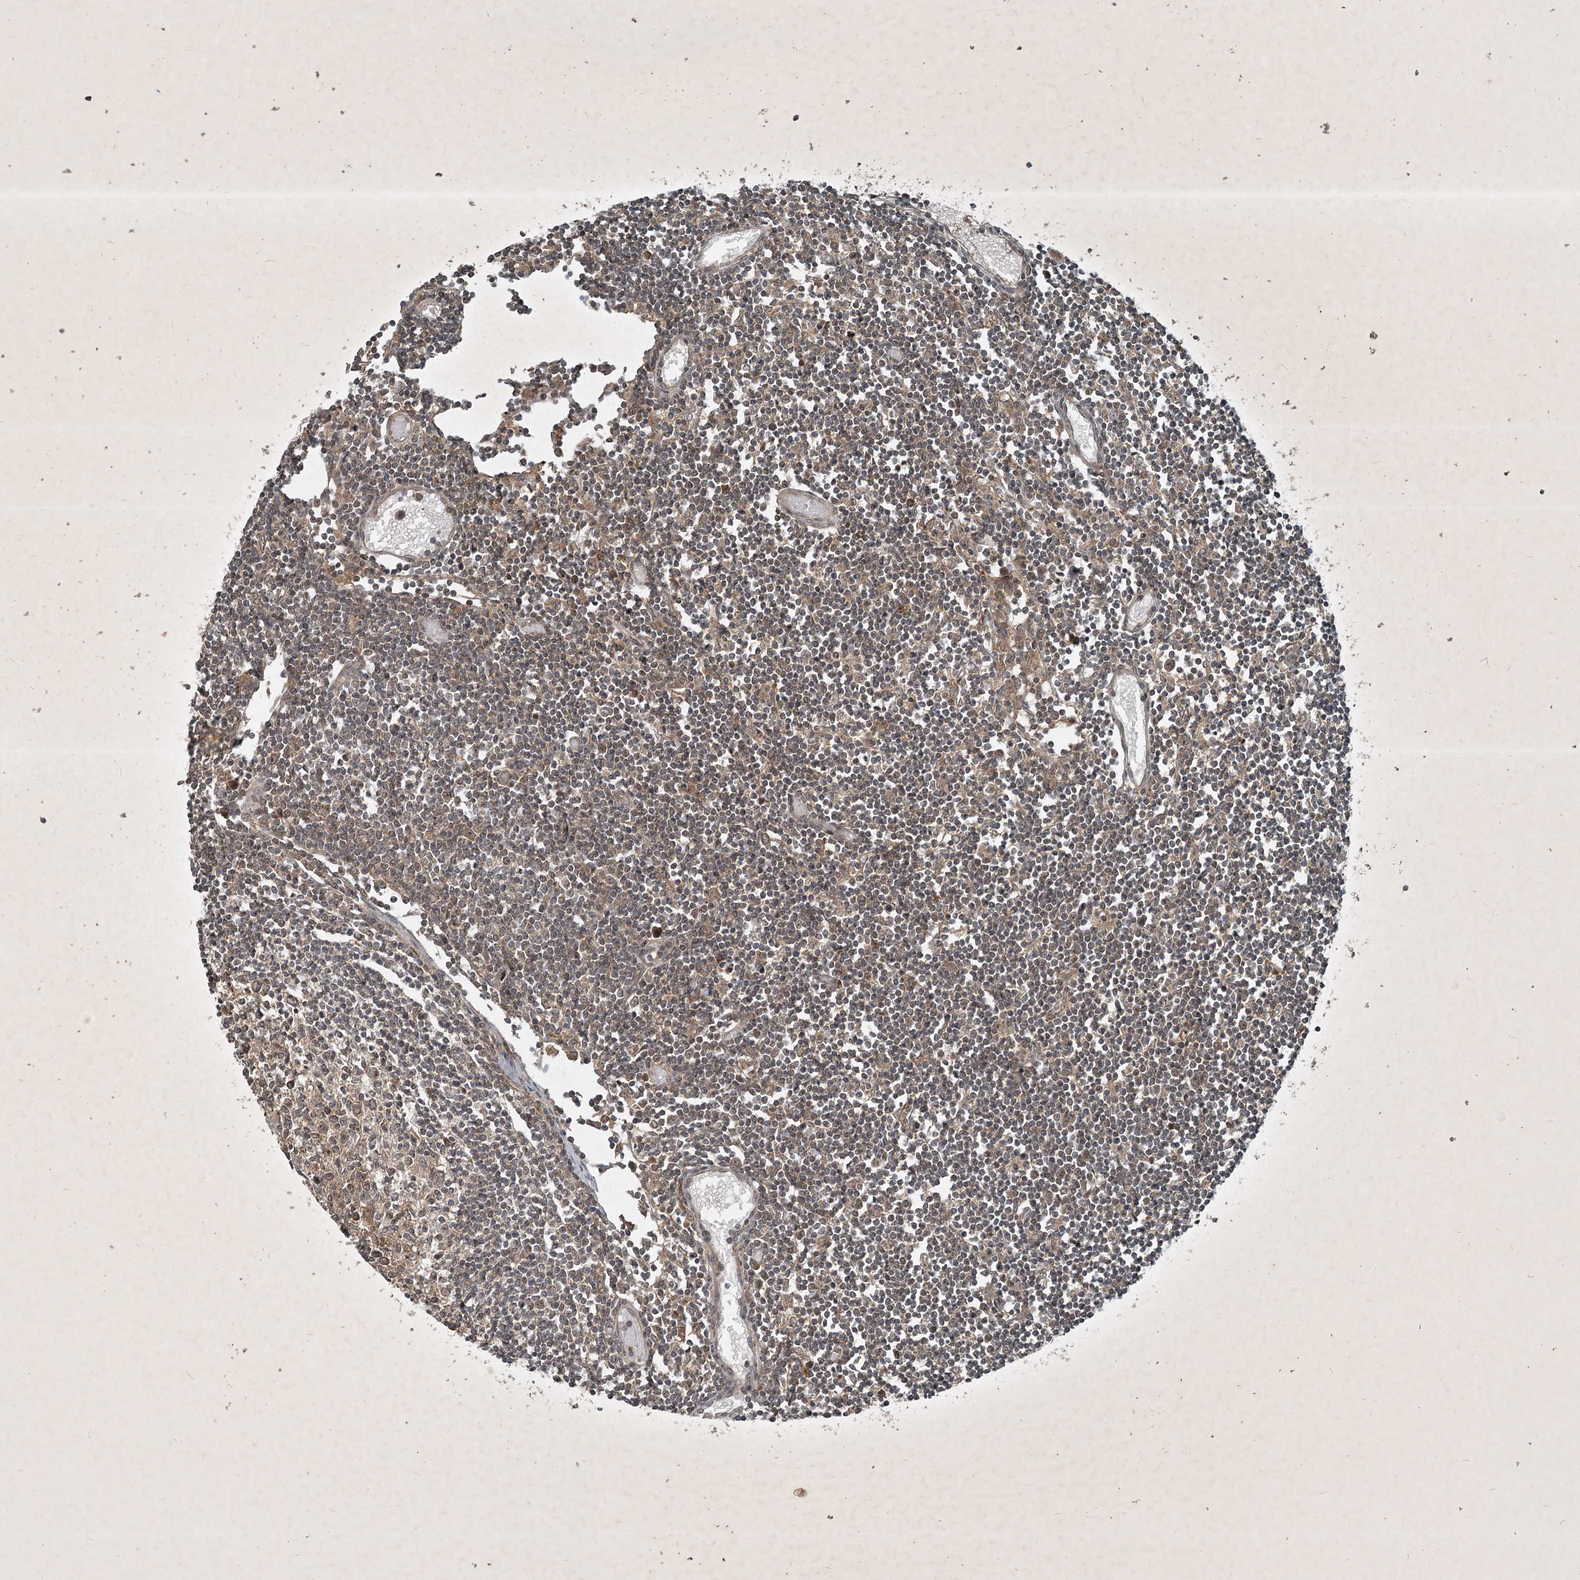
{"staining": {"intensity": "moderate", "quantity": "25%-75%", "location": "cytoplasmic/membranous"}, "tissue": "lymph node", "cell_type": "Germinal center cells", "image_type": "normal", "snomed": [{"axis": "morphology", "description": "Normal tissue, NOS"}, {"axis": "topography", "description": "Lymph node"}], "caption": "An IHC photomicrograph of normal tissue is shown. Protein staining in brown labels moderate cytoplasmic/membranous positivity in lymph node within germinal center cells. (DAB (3,3'-diaminobenzidine) IHC, brown staining for protein, blue staining for nuclei).", "gene": "UNC93A", "patient": {"sex": "female", "age": 11}}